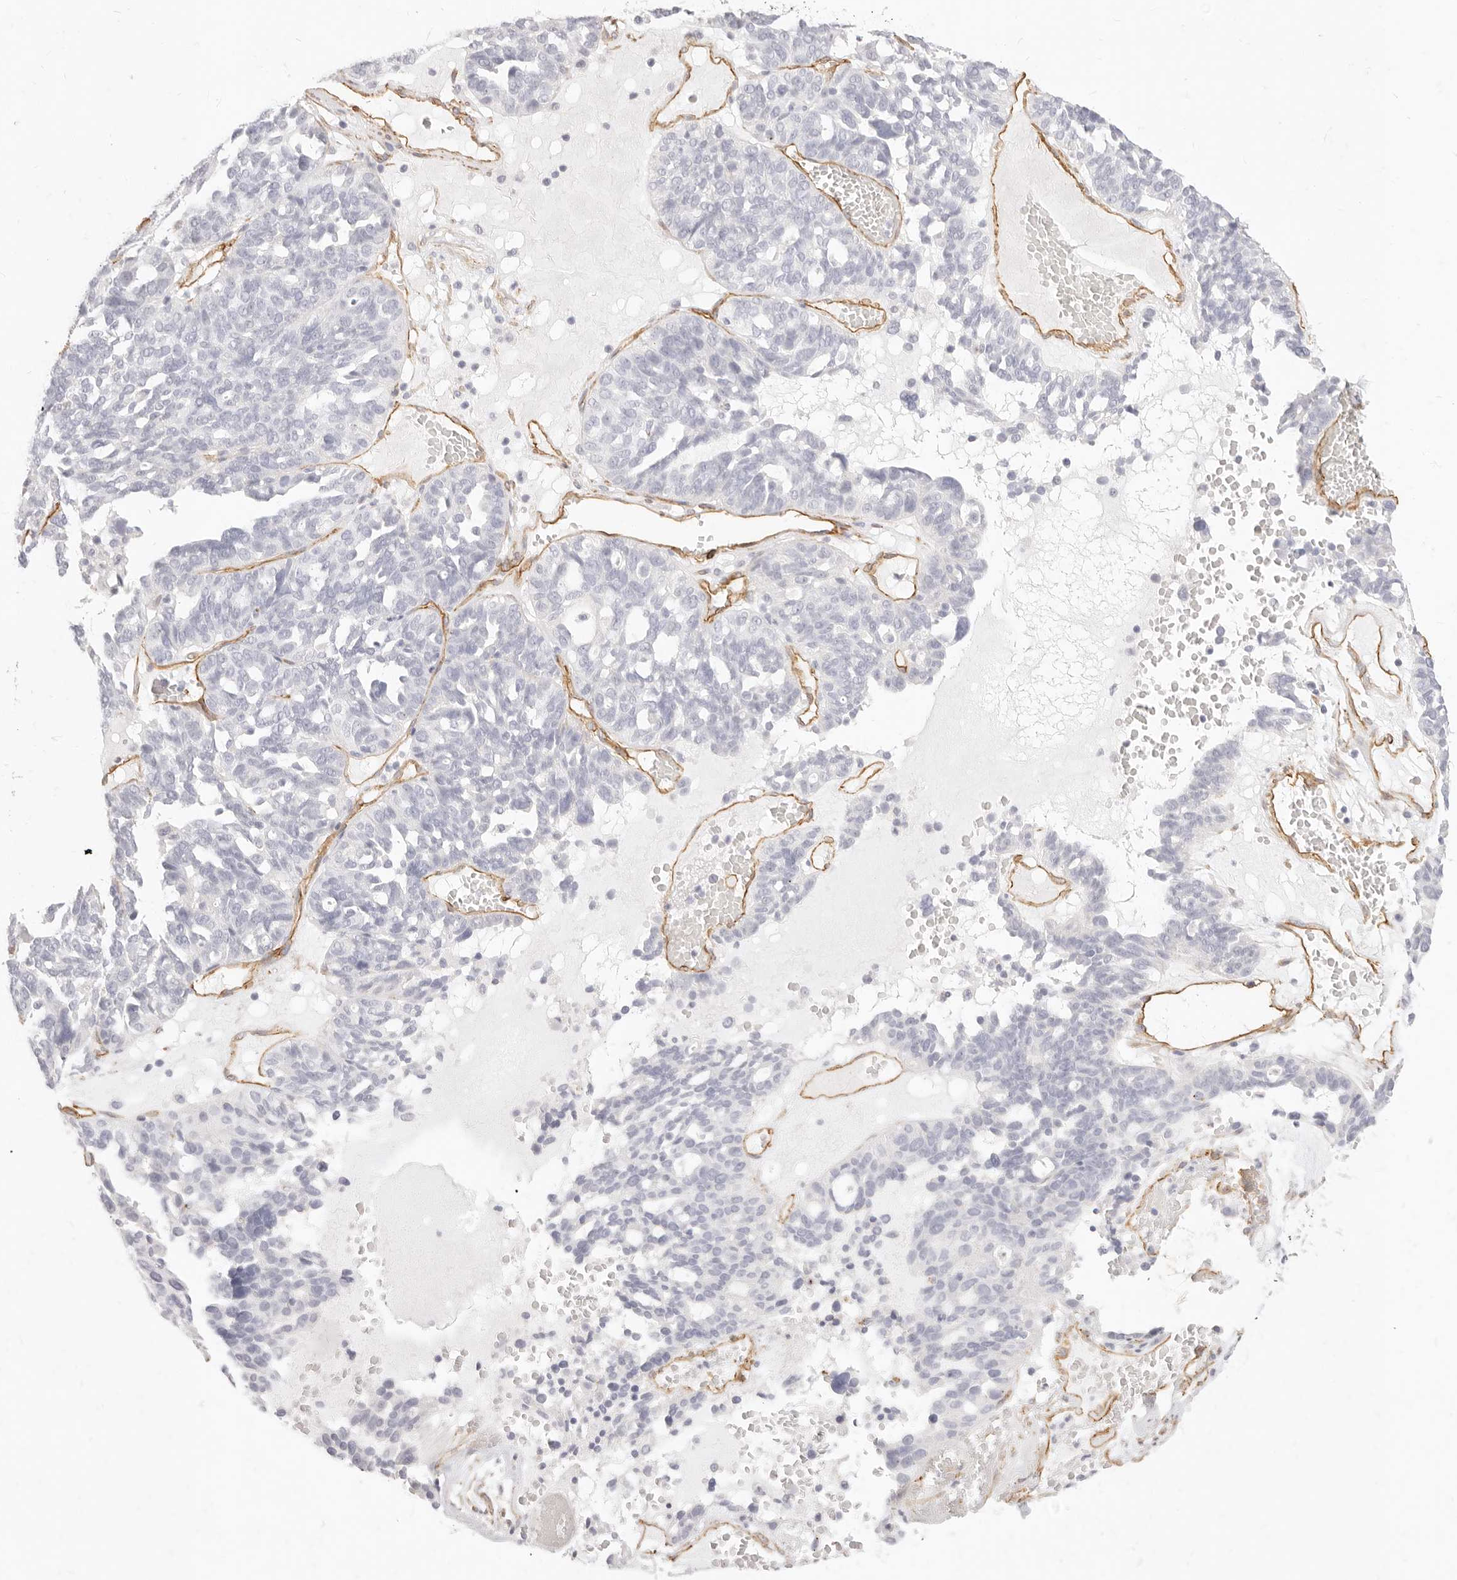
{"staining": {"intensity": "negative", "quantity": "none", "location": "none"}, "tissue": "ovarian cancer", "cell_type": "Tumor cells", "image_type": "cancer", "snomed": [{"axis": "morphology", "description": "Cystadenocarcinoma, serous, NOS"}, {"axis": "topography", "description": "Ovary"}], "caption": "Human ovarian serous cystadenocarcinoma stained for a protein using immunohistochemistry displays no positivity in tumor cells.", "gene": "NUS1", "patient": {"sex": "female", "age": 59}}